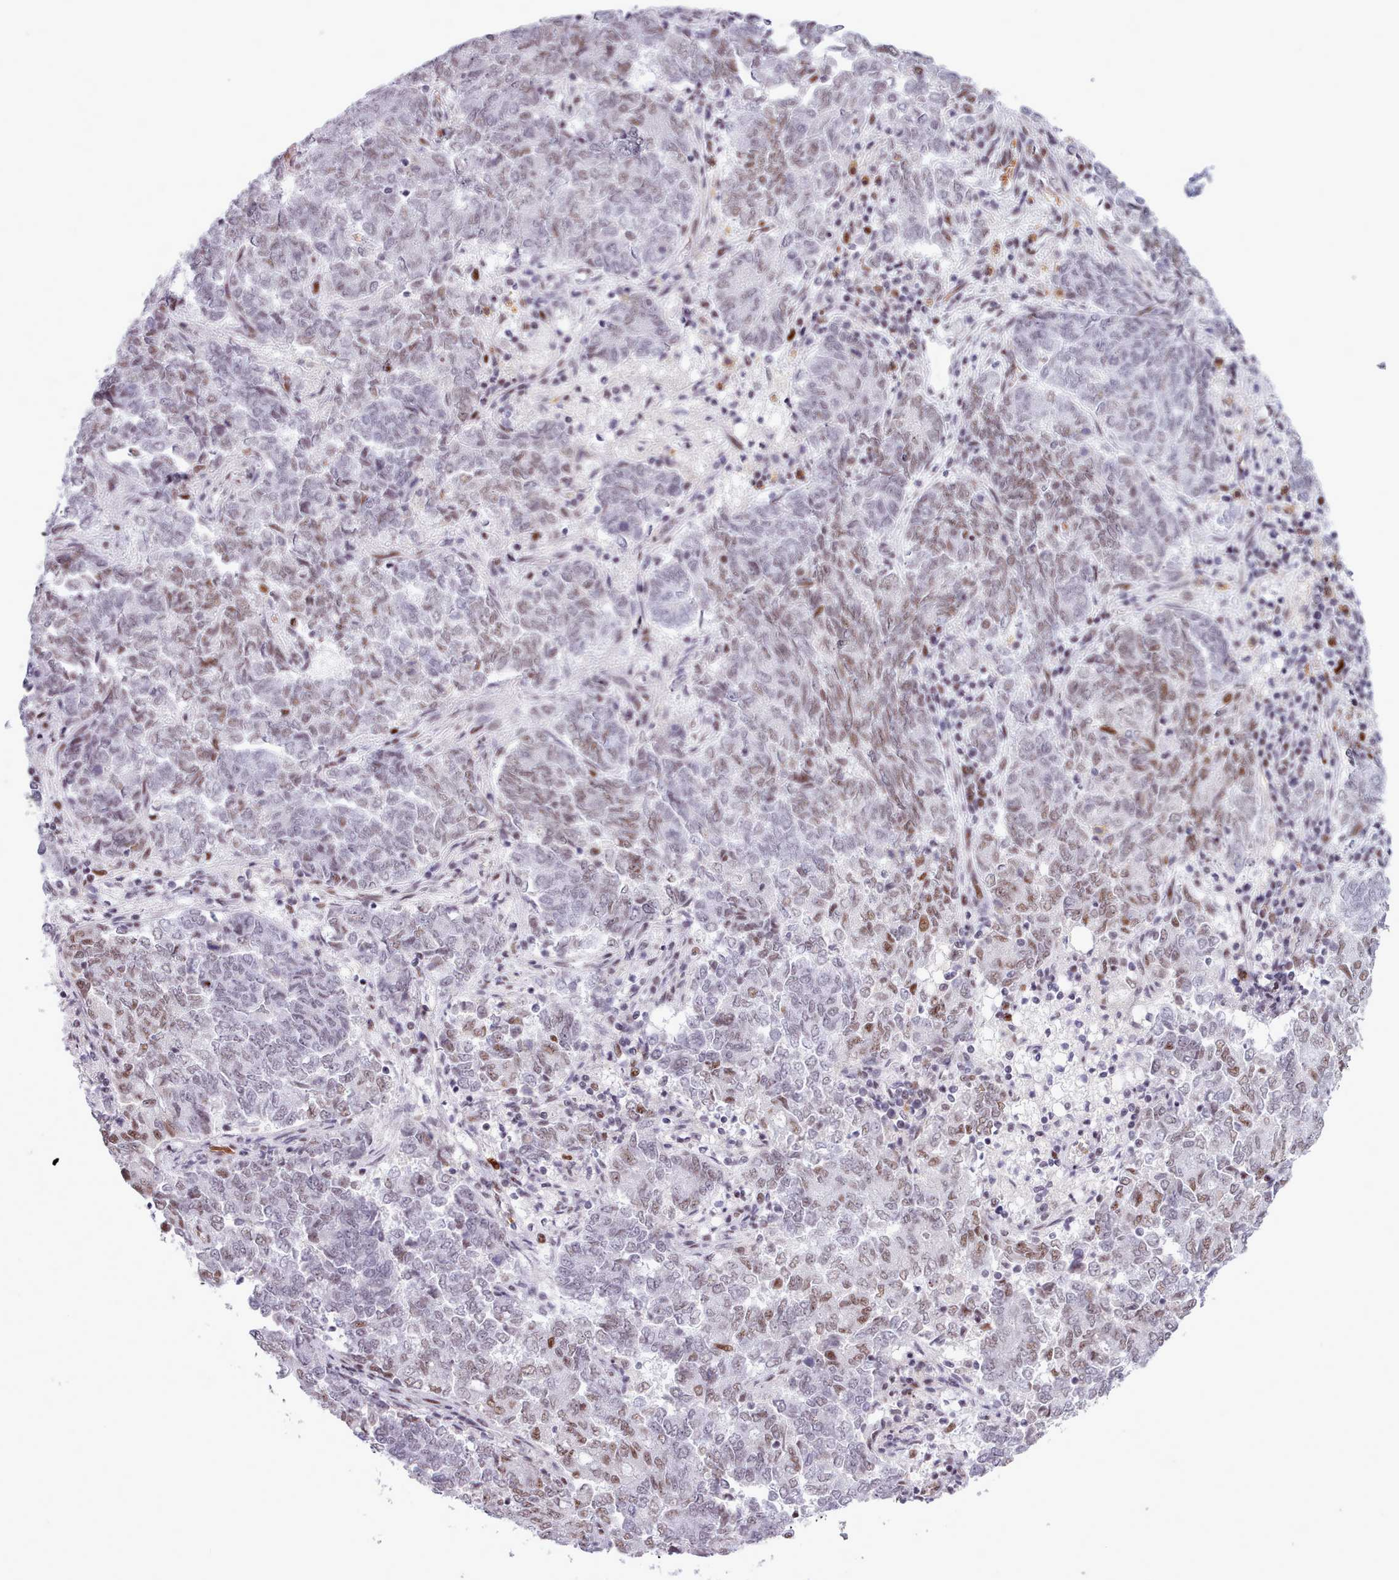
{"staining": {"intensity": "moderate", "quantity": "<25%", "location": "nuclear"}, "tissue": "endometrial cancer", "cell_type": "Tumor cells", "image_type": "cancer", "snomed": [{"axis": "morphology", "description": "Adenocarcinoma, NOS"}, {"axis": "topography", "description": "Endometrium"}], "caption": "Endometrial cancer stained with IHC demonstrates moderate nuclear staining in approximately <25% of tumor cells.", "gene": "SRSF4", "patient": {"sex": "female", "age": 80}}